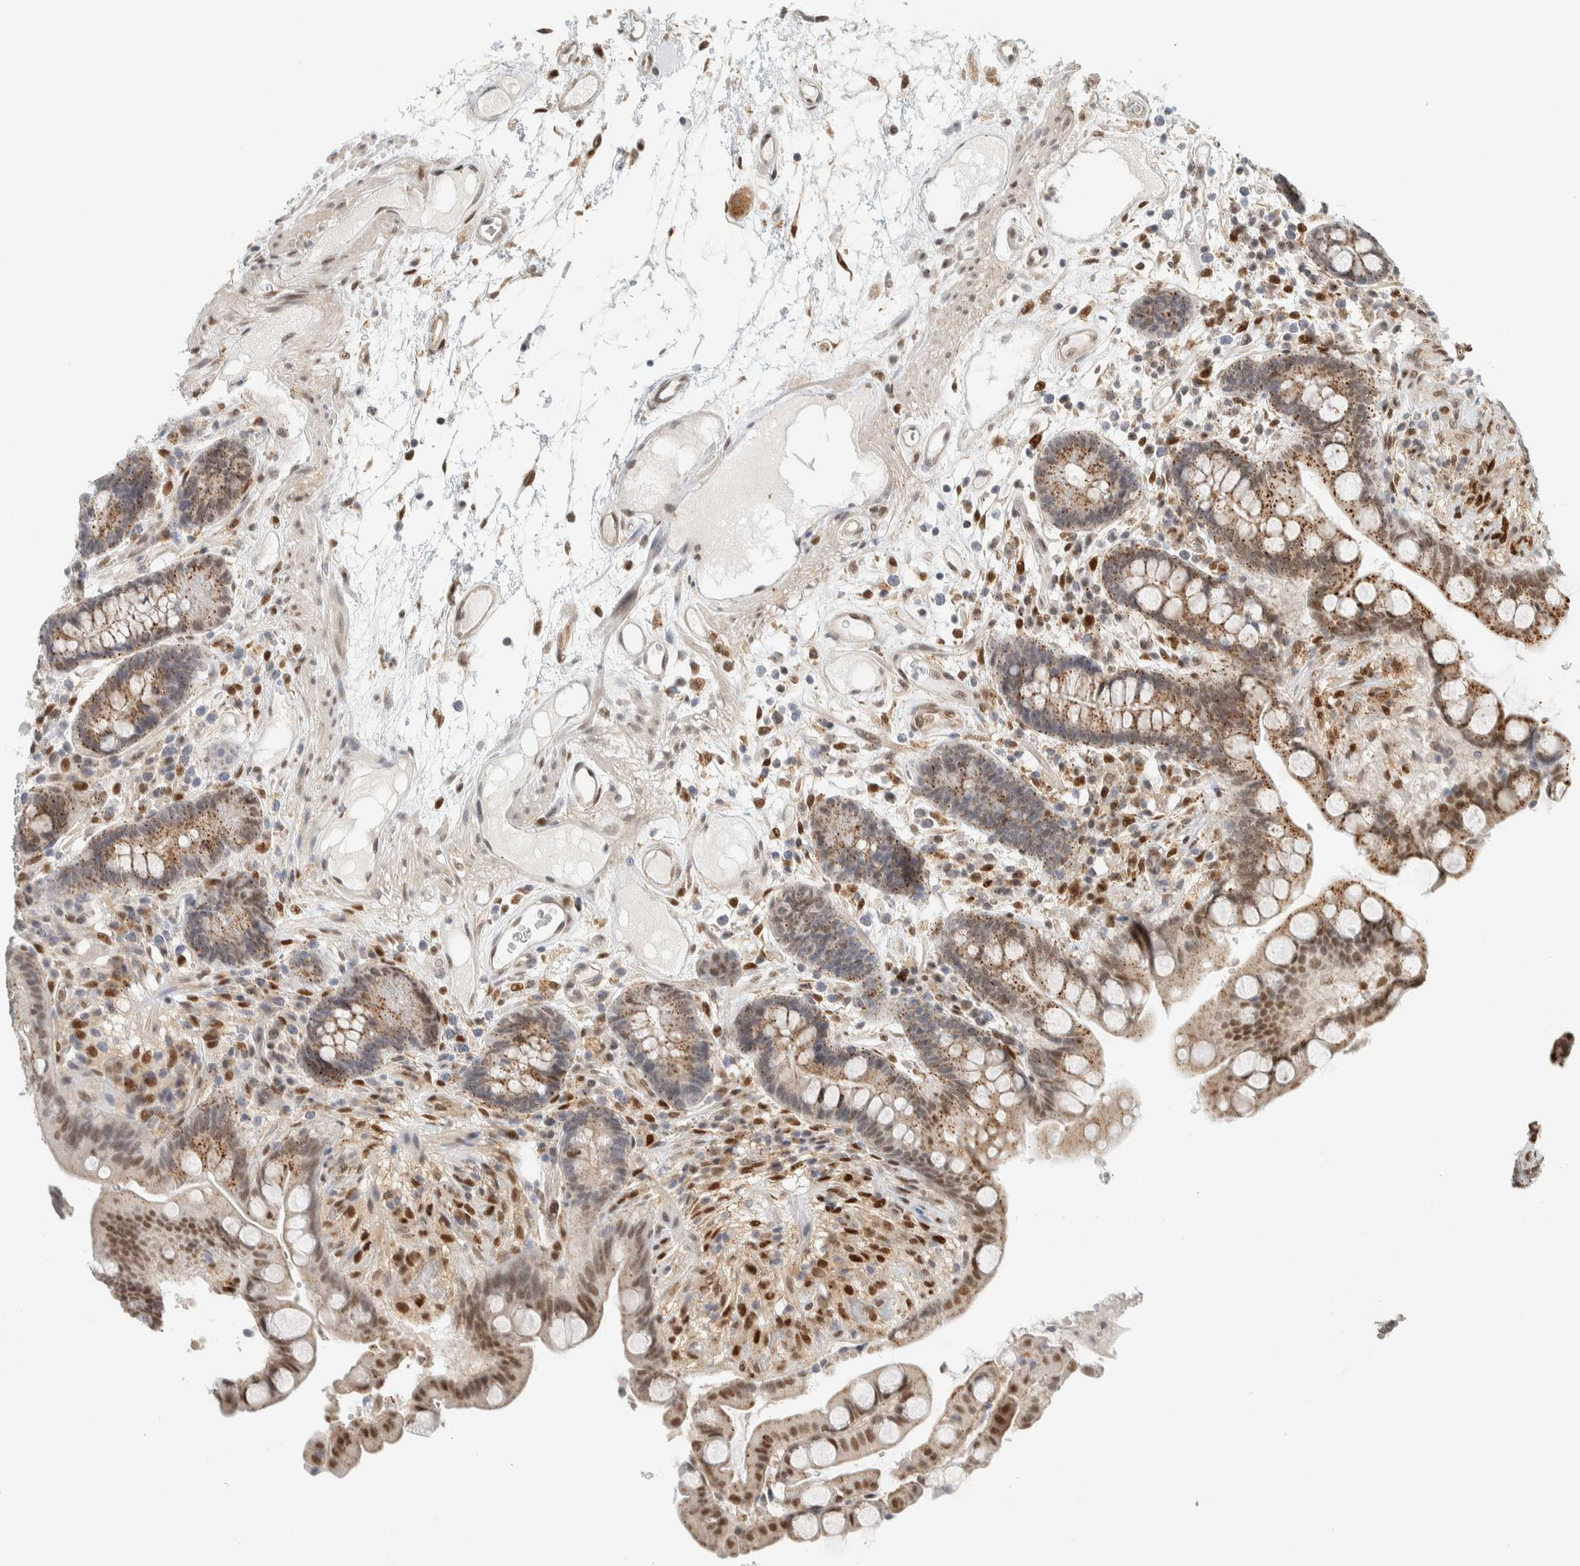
{"staining": {"intensity": "negative", "quantity": "none", "location": "none"}, "tissue": "colon", "cell_type": "Endothelial cells", "image_type": "normal", "snomed": [{"axis": "morphology", "description": "Normal tissue, NOS"}, {"axis": "topography", "description": "Colon"}], "caption": "Immunohistochemistry (IHC) photomicrograph of unremarkable colon: human colon stained with DAB (3,3'-diaminobenzidine) reveals no significant protein expression in endothelial cells.", "gene": "TFE3", "patient": {"sex": "male", "age": 73}}